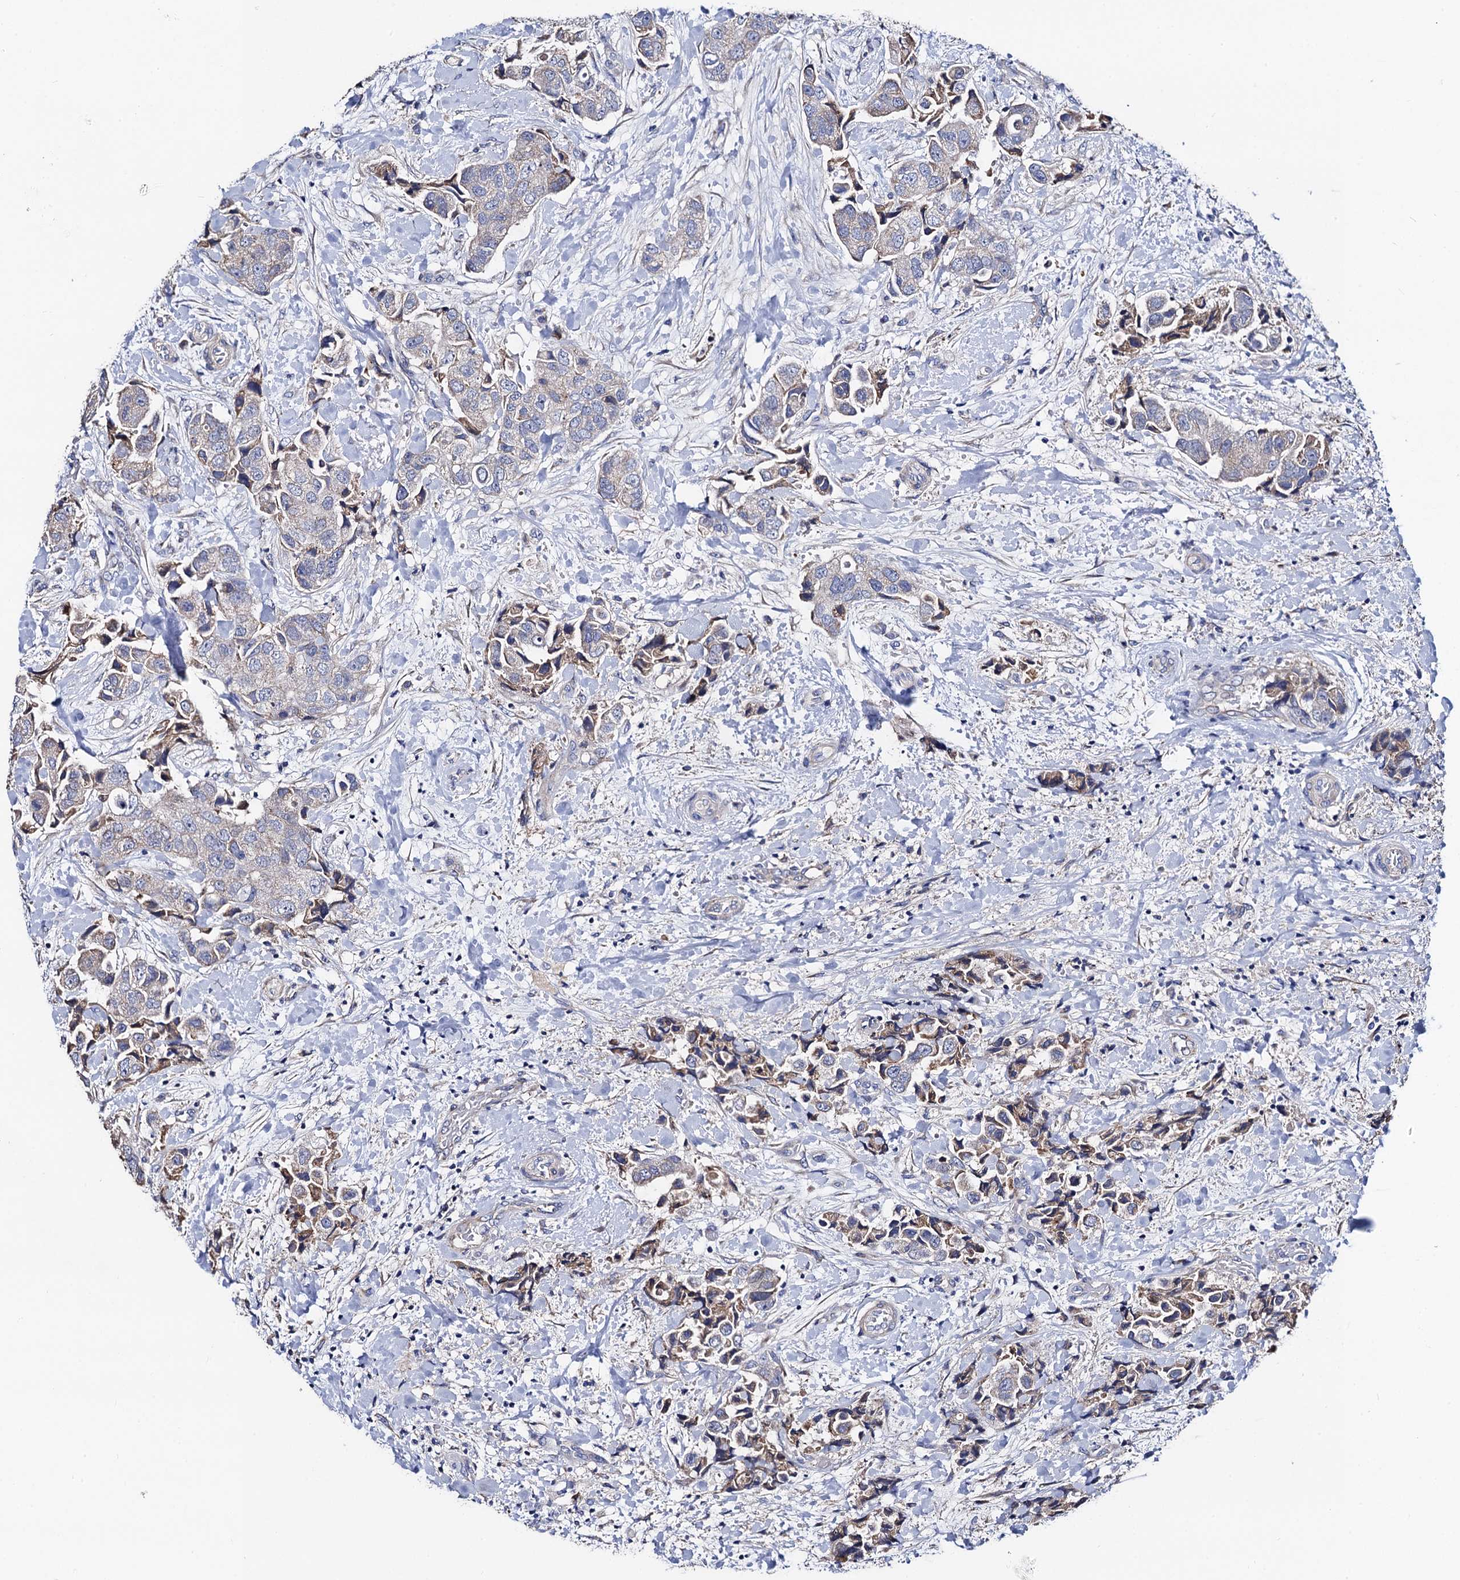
{"staining": {"intensity": "weak", "quantity": "<25%", "location": "cytoplasmic/membranous"}, "tissue": "breast cancer", "cell_type": "Tumor cells", "image_type": "cancer", "snomed": [{"axis": "morphology", "description": "Normal tissue, NOS"}, {"axis": "morphology", "description": "Duct carcinoma"}, {"axis": "topography", "description": "Breast"}], "caption": "This photomicrograph is of infiltrating ductal carcinoma (breast) stained with IHC to label a protein in brown with the nuclei are counter-stained blue. There is no staining in tumor cells.", "gene": "FREM3", "patient": {"sex": "female", "age": 62}}